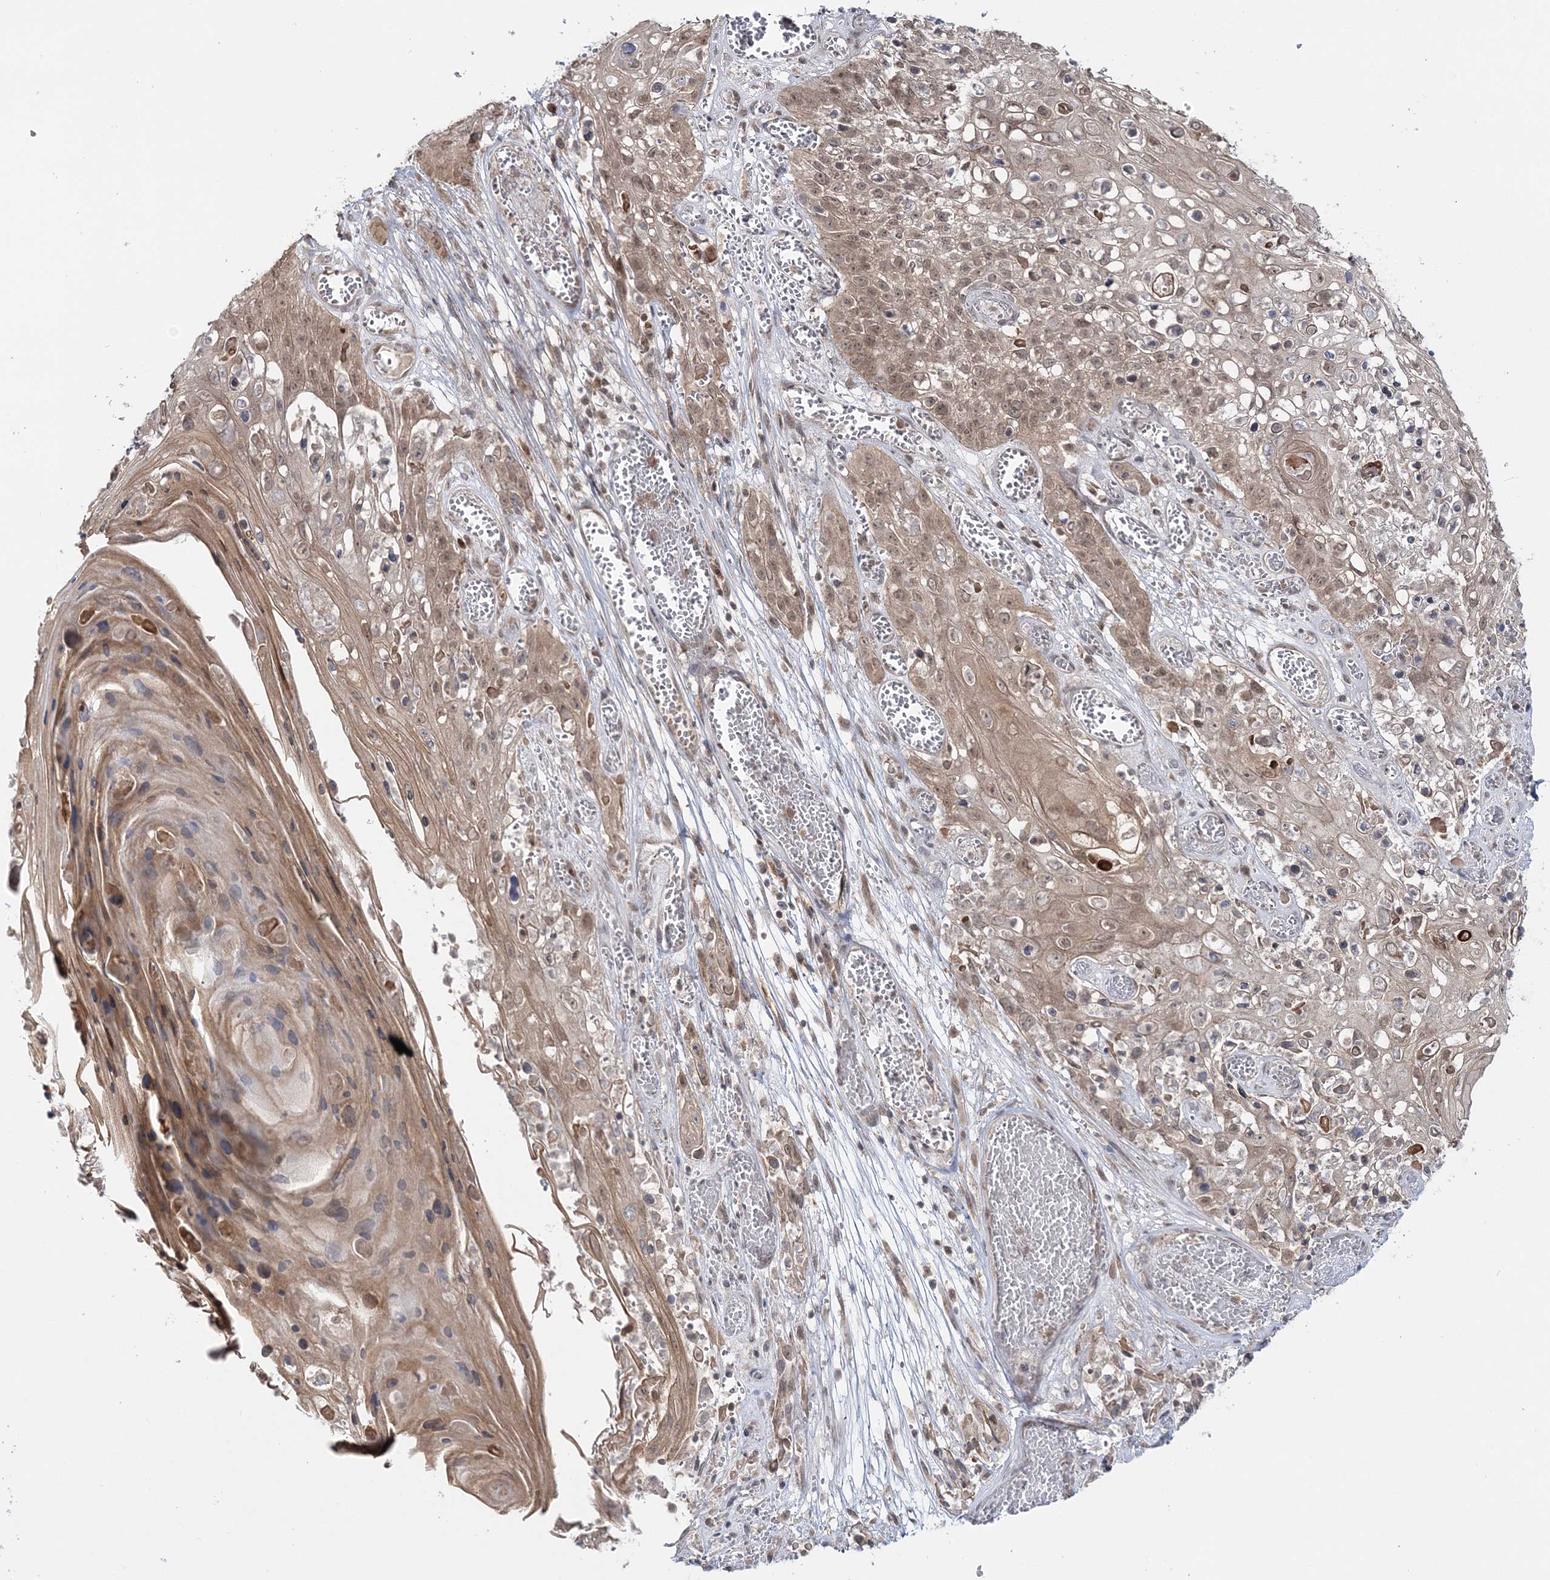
{"staining": {"intensity": "moderate", "quantity": ">75%", "location": "cytoplasmic/membranous,nuclear"}, "tissue": "skin cancer", "cell_type": "Tumor cells", "image_type": "cancer", "snomed": [{"axis": "morphology", "description": "Squamous cell carcinoma, NOS"}, {"axis": "topography", "description": "Skin"}], "caption": "This image shows immunohistochemistry staining of skin squamous cell carcinoma, with medium moderate cytoplasmic/membranous and nuclear expression in about >75% of tumor cells.", "gene": "ZFAND6", "patient": {"sex": "male", "age": 55}}